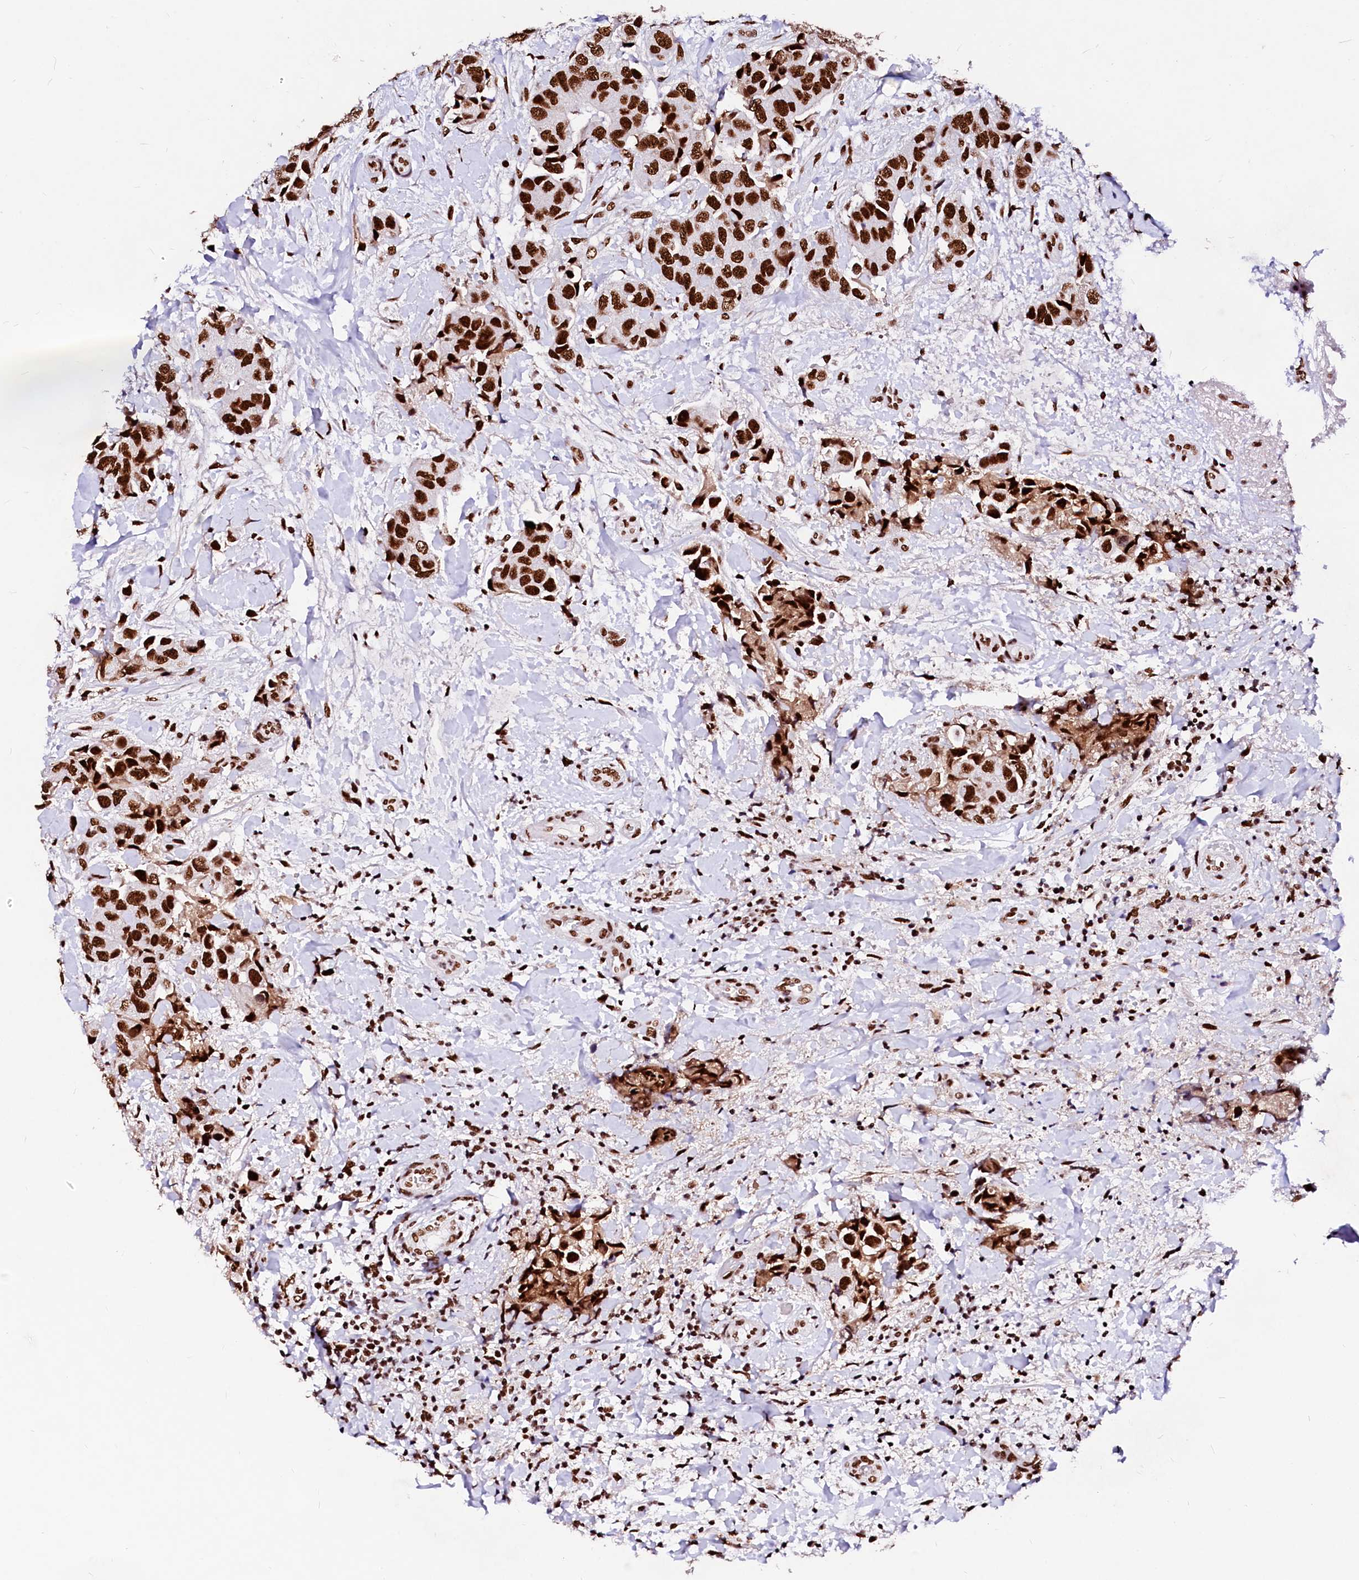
{"staining": {"intensity": "strong", "quantity": ">75%", "location": "nuclear"}, "tissue": "breast cancer", "cell_type": "Tumor cells", "image_type": "cancer", "snomed": [{"axis": "morphology", "description": "Normal tissue, NOS"}, {"axis": "morphology", "description": "Duct carcinoma"}, {"axis": "topography", "description": "Breast"}], "caption": "Protein staining displays strong nuclear expression in approximately >75% of tumor cells in breast intraductal carcinoma.", "gene": "CPSF6", "patient": {"sex": "female", "age": 62}}